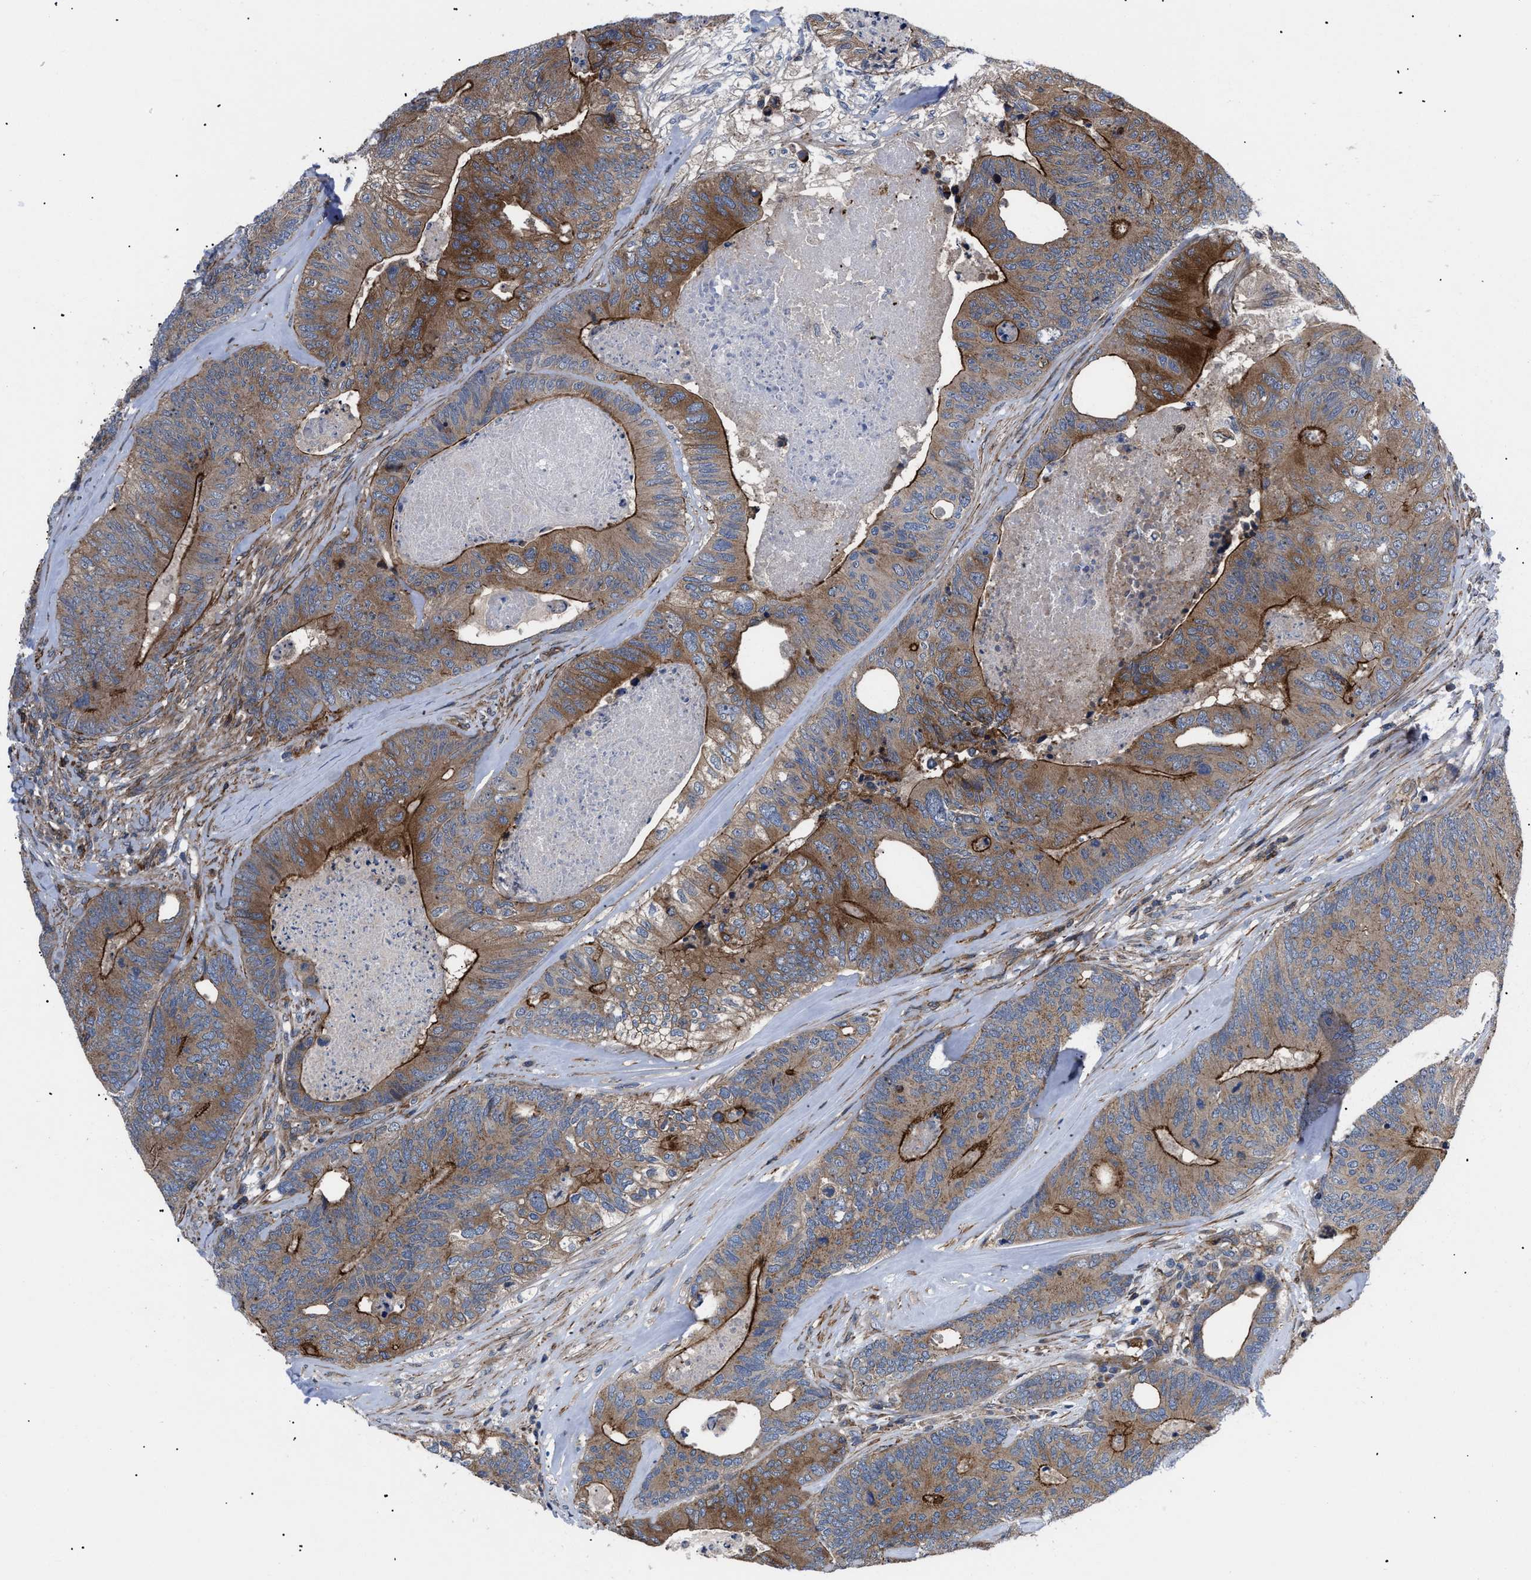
{"staining": {"intensity": "moderate", "quantity": ">75%", "location": "cytoplasmic/membranous"}, "tissue": "colorectal cancer", "cell_type": "Tumor cells", "image_type": "cancer", "snomed": [{"axis": "morphology", "description": "Adenocarcinoma, NOS"}, {"axis": "topography", "description": "Colon"}], "caption": "This photomicrograph exhibits immunohistochemistry staining of human colorectal adenocarcinoma, with medium moderate cytoplasmic/membranous positivity in about >75% of tumor cells.", "gene": "SPAST", "patient": {"sex": "female", "age": 67}}